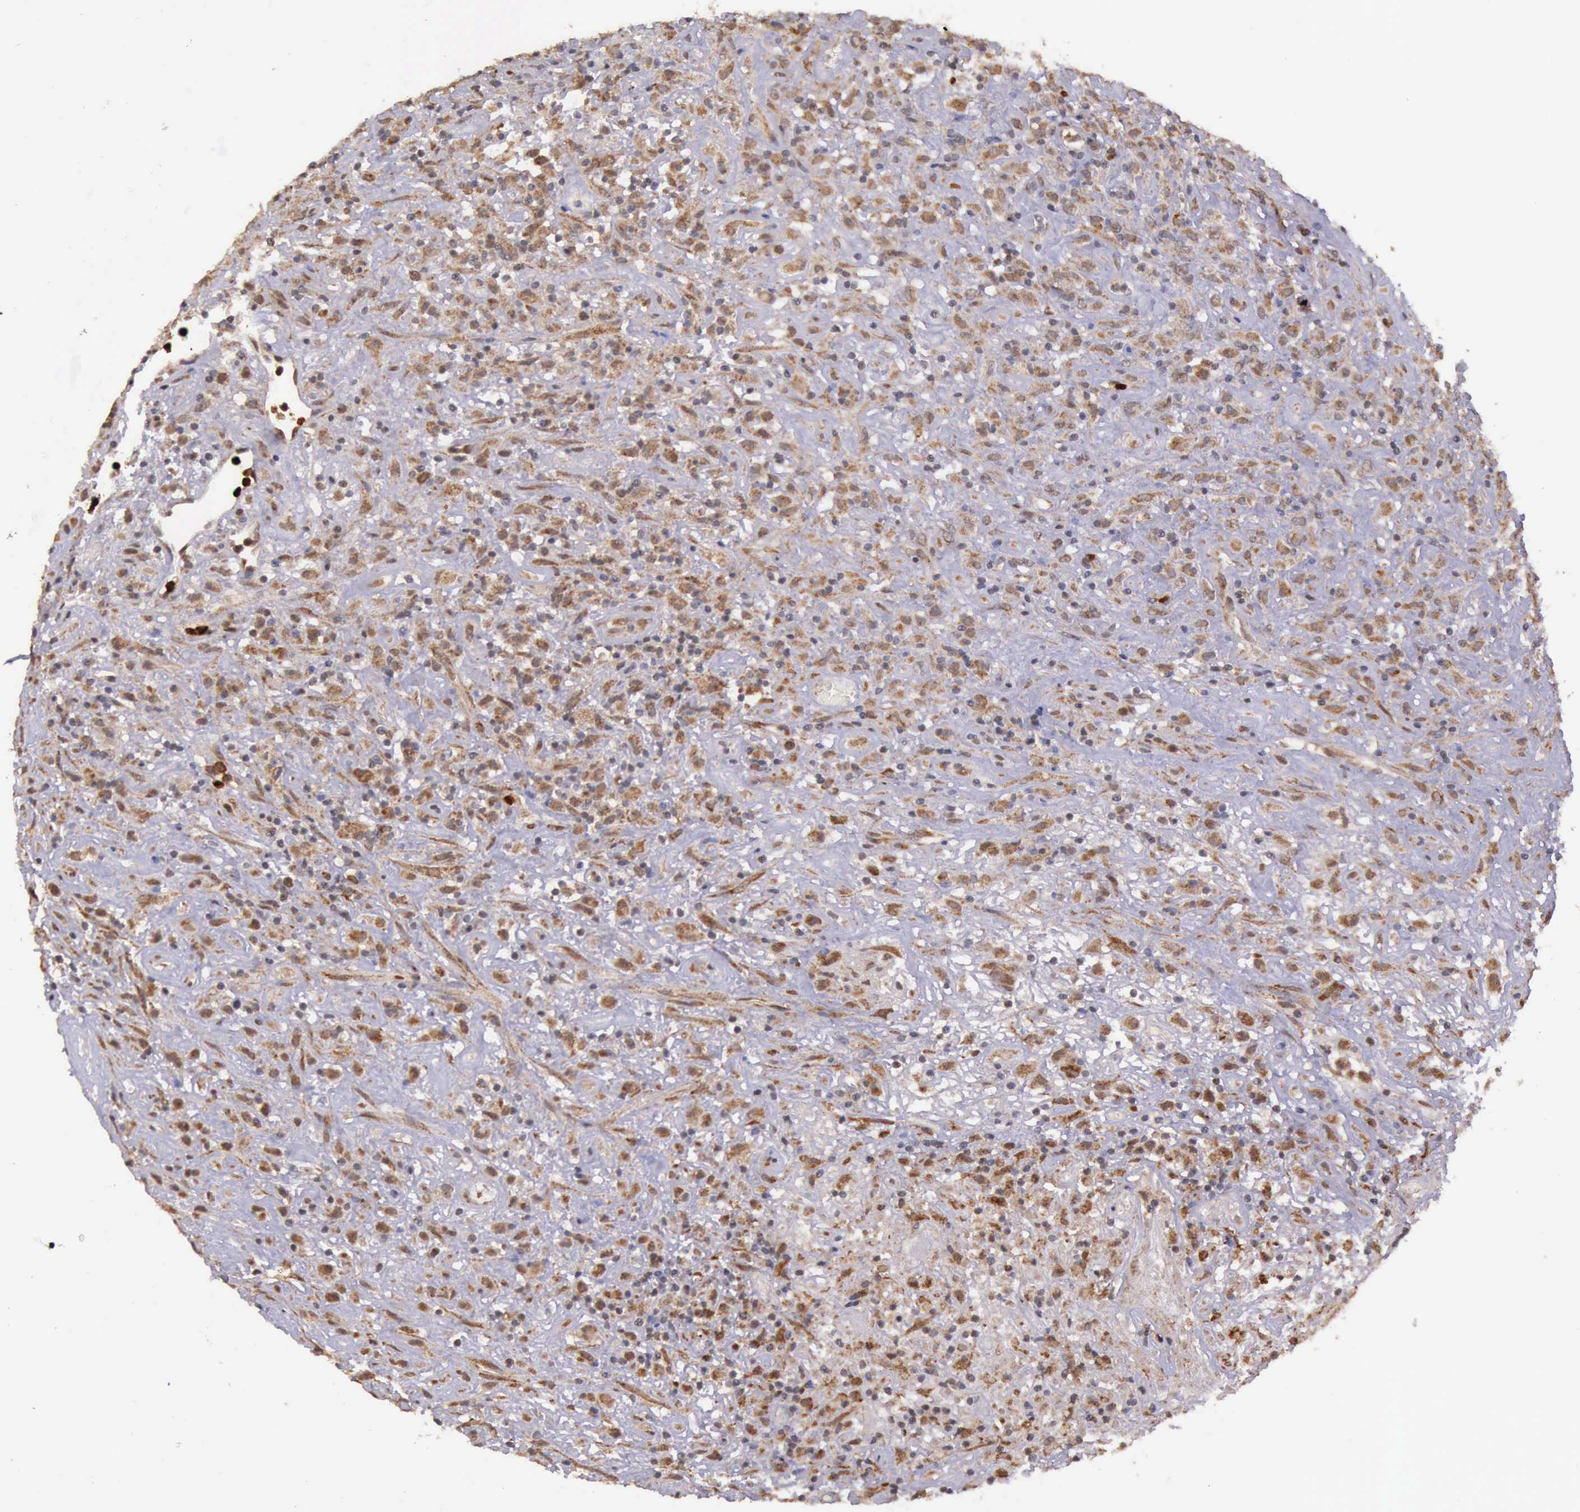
{"staining": {"intensity": "moderate", "quantity": ">75%", "location": "cytoplasmic/membranous"}, "tissue": "lymphoma", "cell_type": "Tumor cells", "image_type": "cancer", "snomed": [{"axis": "morphology", "description": "Hodgkin's disease, NOS"}, {"axis": "topography", "description": "Lymph node"}], "caption": "Moderate cytoplasmic/membranous protein staining is appreciated in about >75% of tumor cells in Hodgkin's disease. (DAB (3,3'-diaminobenzidine) IHC with brightfield microscopy, high magnification).", "gene": "ARMCX3", "patient": {"sex": "male", "age": 46}}